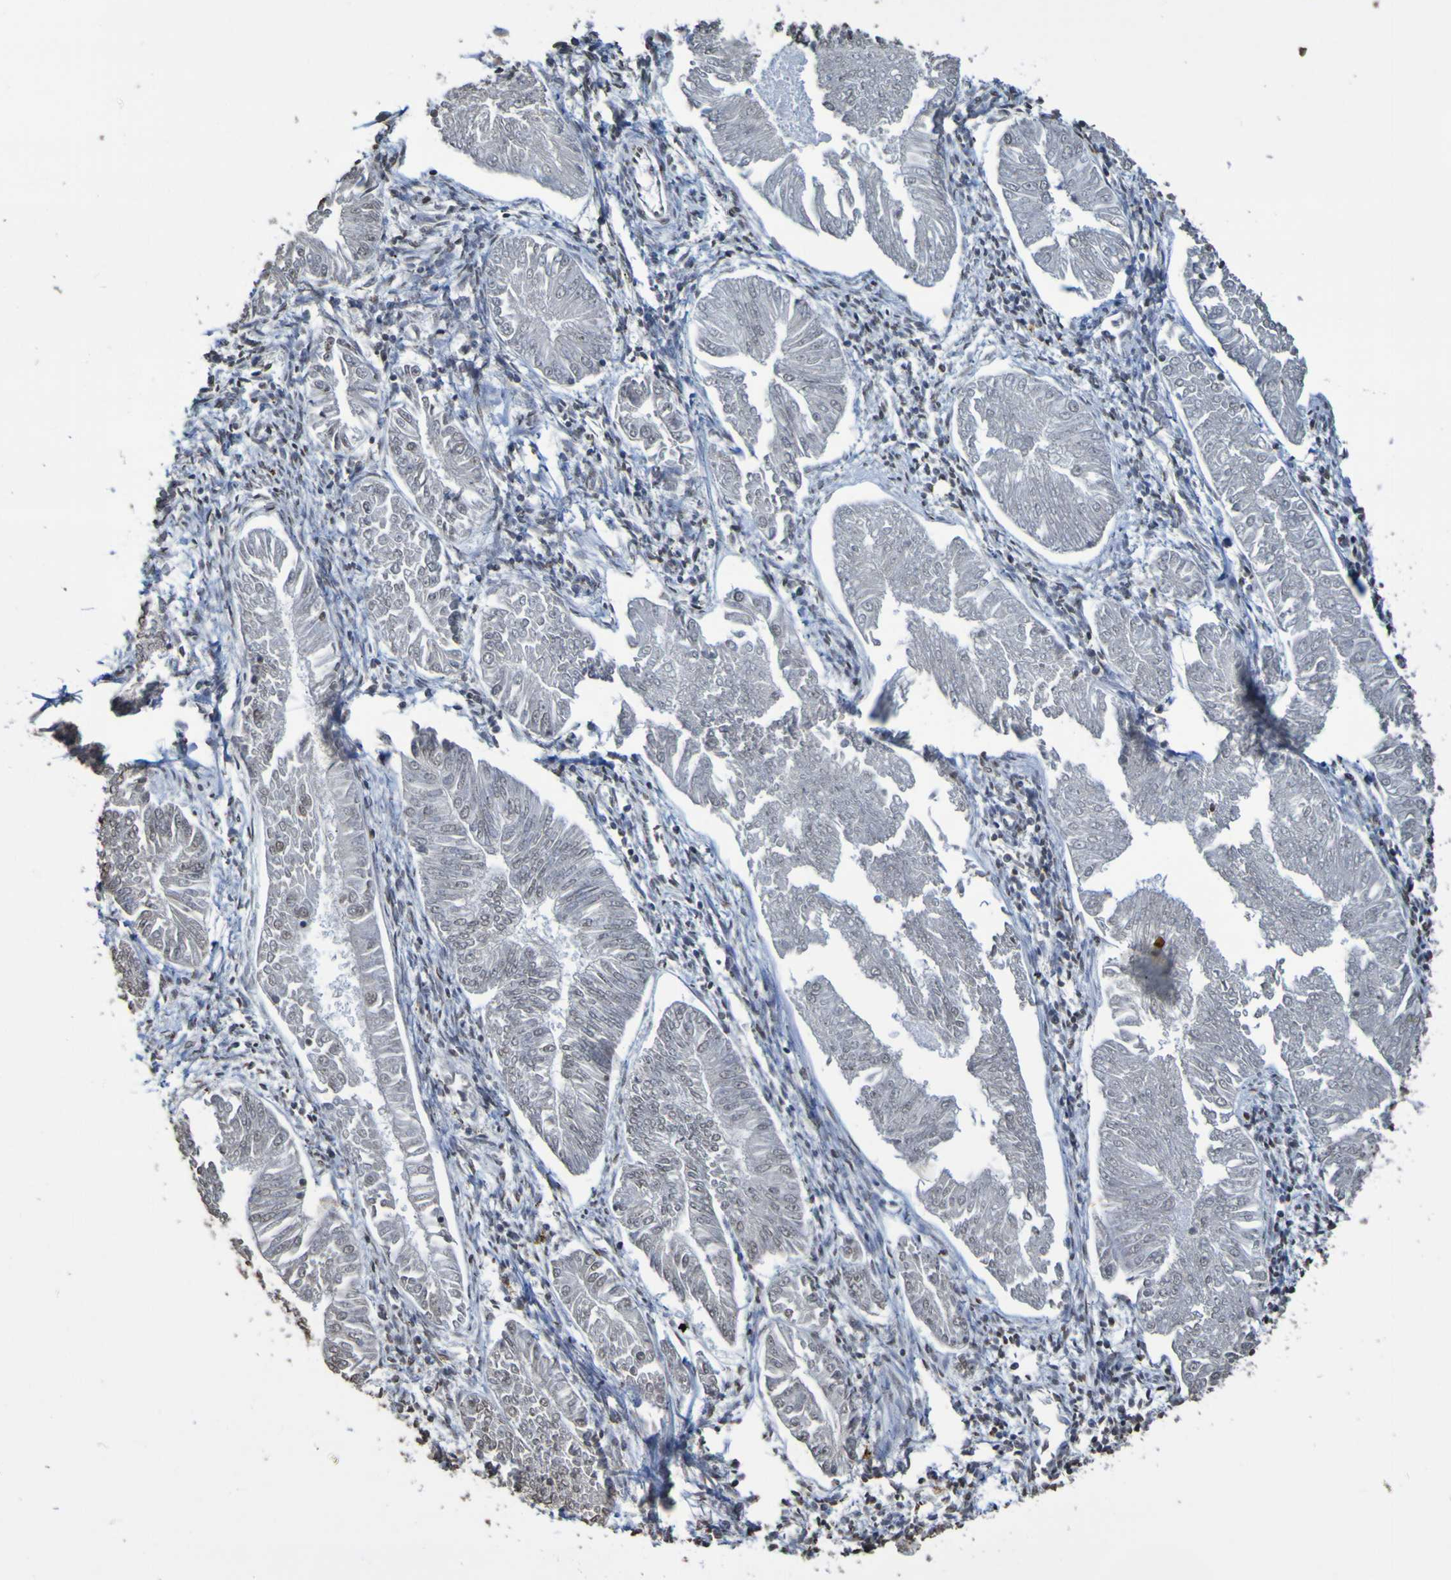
{"staining": {"intensity": "negative", "quantity": "none", "location": "none"}, "tissue": "endometrial cancer", "cell_type": "Tumor cells", "image_type": "cancer", "snomed": [{"axis": "morphology", "description": "Adenocarcinoma, NOS"}, {"axis": "topography", "description": "Endometrium"}], "caption": "This is a histopathology image of immunohistochemistry staining of endometrial adenocarcinoma, which shows no staining in tumor cells.", "gene": "ALKBH2", "patient": {"sex": "female", "age": 53}}